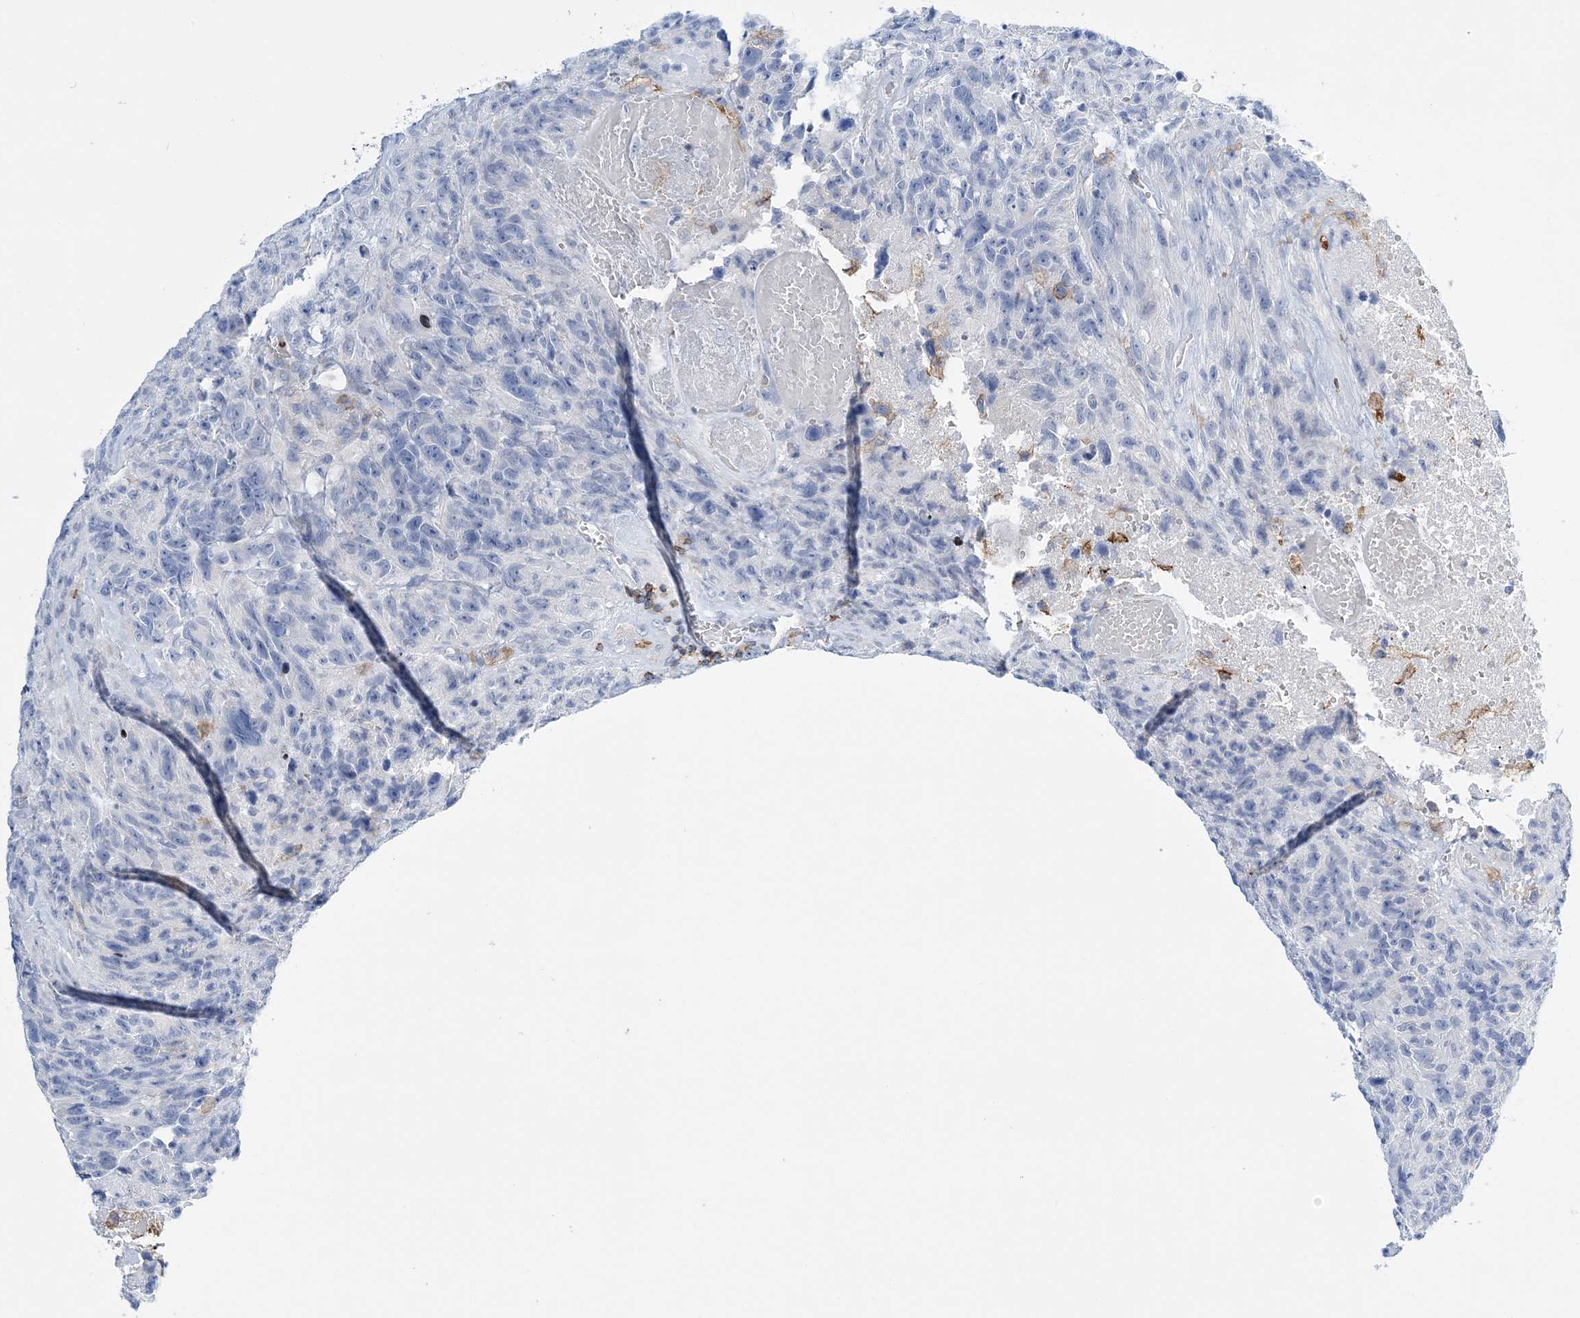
{"staining": {"intensity": "negative", "quantity": "none", "location": "none"}, "tissue": "glioma", "cell_type": "Tumor cells", "image_type": "cancer", "snomed": [{"axis": "morphology", "description": "Glioma, malignant, High grade"}, {"axis": "topography", "description": "Brain"}], "caption": "A high-resolution photomicrograph shows immunohistochemistry staining of glioma, which demonstrates no significant positivity in tumor cells. The staining is performed using DAB brown chromogen with nuclei counter-stained in using hematoxylin.", "gene": "PRMT9", "patient": {"sex": "male", "age": 69}}